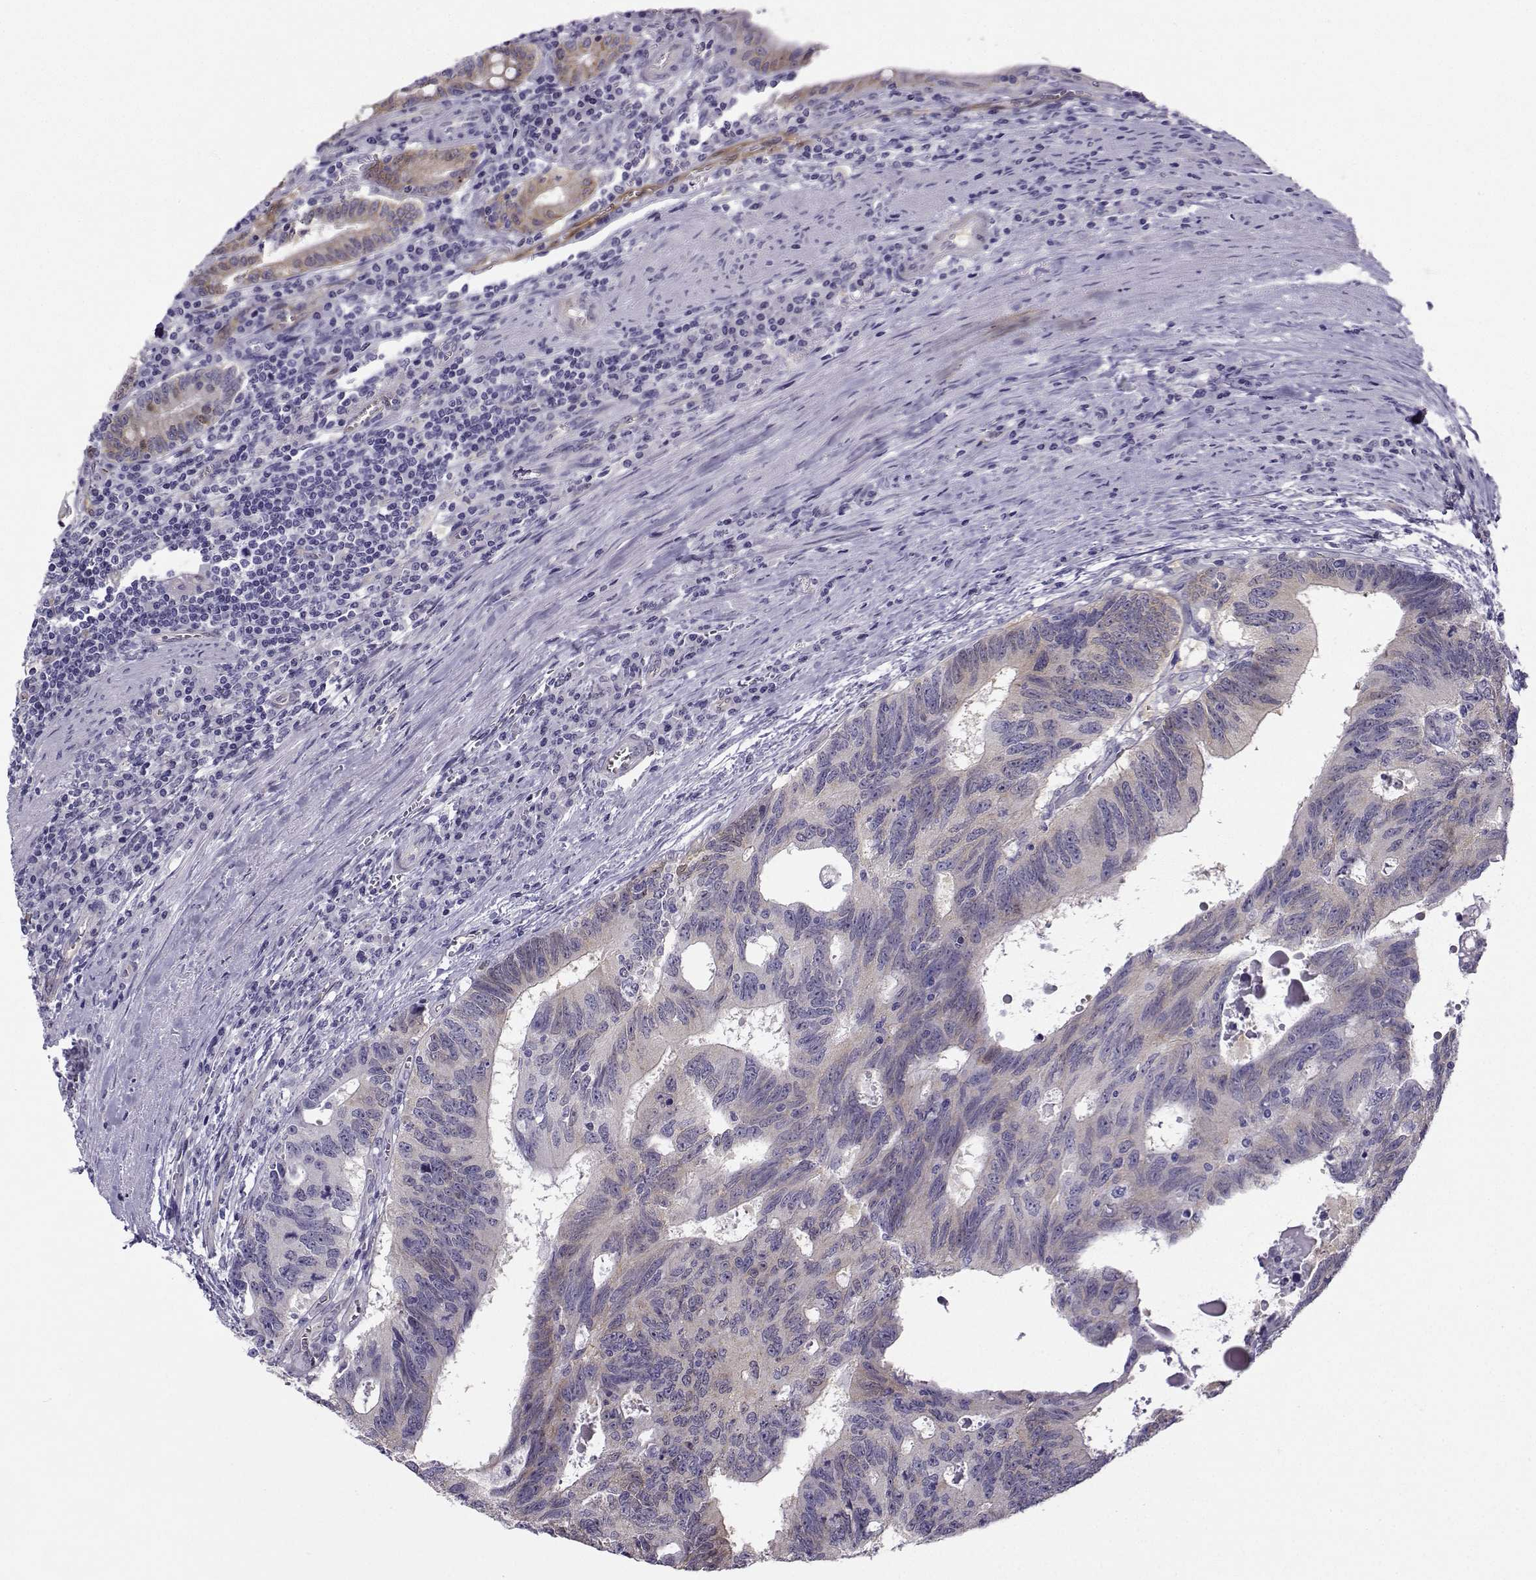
{"staining": {"intensity": "moderate", "quantity": "<25%", "location": "cytoplasmic/membranous"}, "tissue": "colorectal cancer", "cell_type": "Tumor cells", "image_type": "cancer", "snomed": [{"axis": "morphology", "description": "Adenocarcinoma, NOS"}, {"axis": "topography", "description": "Colon"}], "caption": "Protein staining demonstrates moderate cytoplasmic/membranous expression in about <25% of tumor cells in colorectal cancer. (DAB IHC with brightfield microscopy, high magnification).", "gene": "NQO1", "patient": {"sex": "female", "age": 77}}